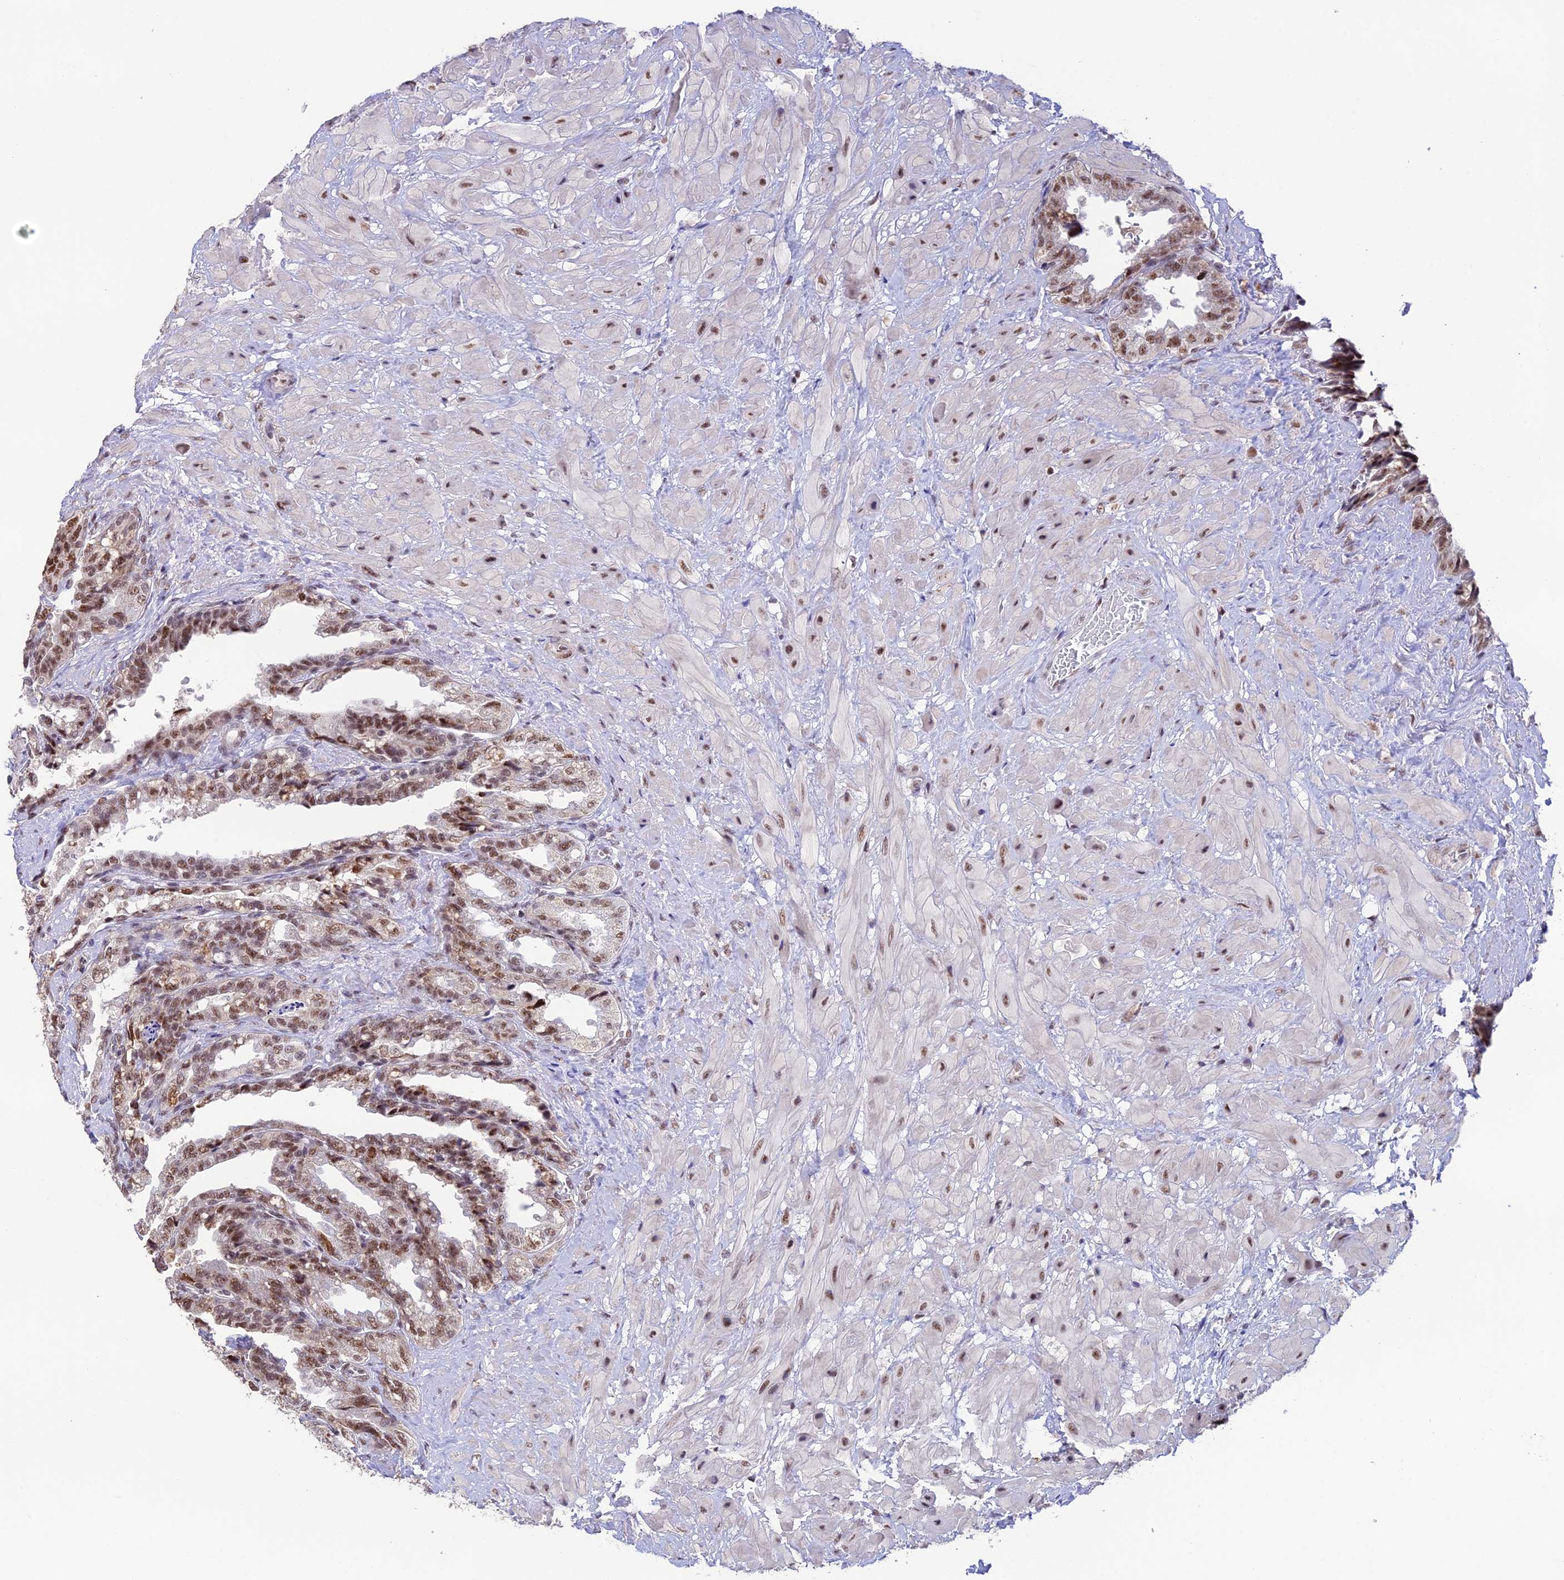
{"staining": {"intensity": "moderate", "quantity": ">75%", "location": "nuclear"}, "tissue": "seminal vesicle", "cell_type": "Glandular cells", "image_type": "normal", "snomed": [{"axis": "morphology", "description": "Normal tissue, NOS"}, {"axis": "topography", "description": "Seminal veicle"}, {"axis": "topography", "description": "Peripheral nerve tissue"}], "caption": "Glandular cells exhibit medium levels of moderate nuclear expression in approximately >75% of cells in normal human seminal vesicle.", "gene": "THOC7", "patient": {"sex": "male", "age": 60}}